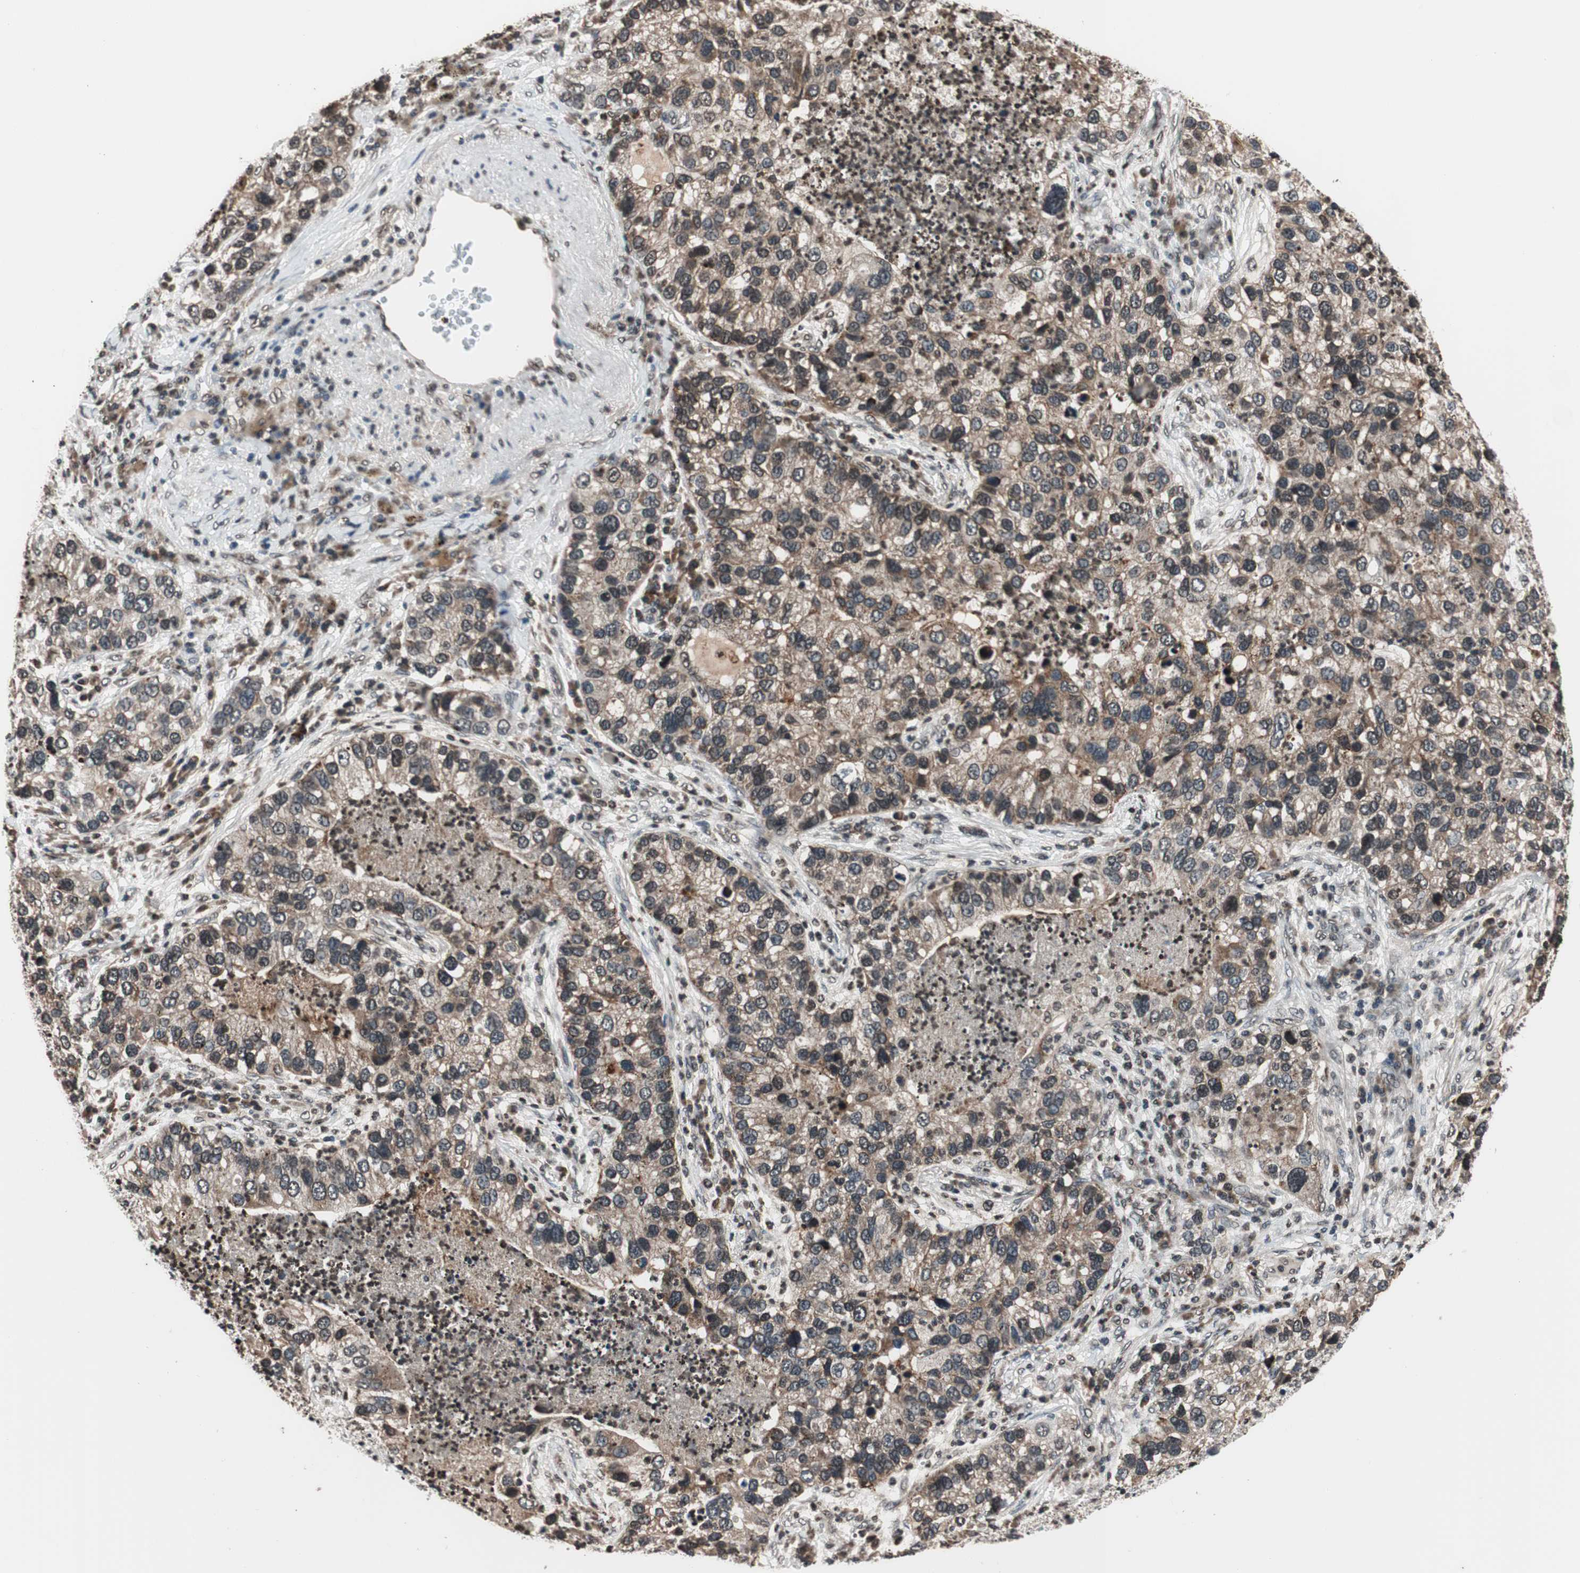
{"staining": {"intensity": "weak", "quantity": ">75%", "location": "cytoplasmic/membranous"}, "tissue": "lung cancer", "cell_type": "Tumor cells", "image_type": "cancer", "snomed": [{"axis": "morphology", "description": "Normal tissue, NOS"}, {"axis": "morphology", "description": "Adenocarcinoma, NOS"}, {"axis": "topography", "description": "Bronchus"}, {"axis": "topography", "description": "Lung"}], "caption": "DAB immunohistochemical staining of lung cancer (adenocarcinoma) shows weak cytoplasmic/membranous protein expression in about >75% of tumor cells.", "gene": "RFC1", "patient": {"sex": "male", "age": 54}}